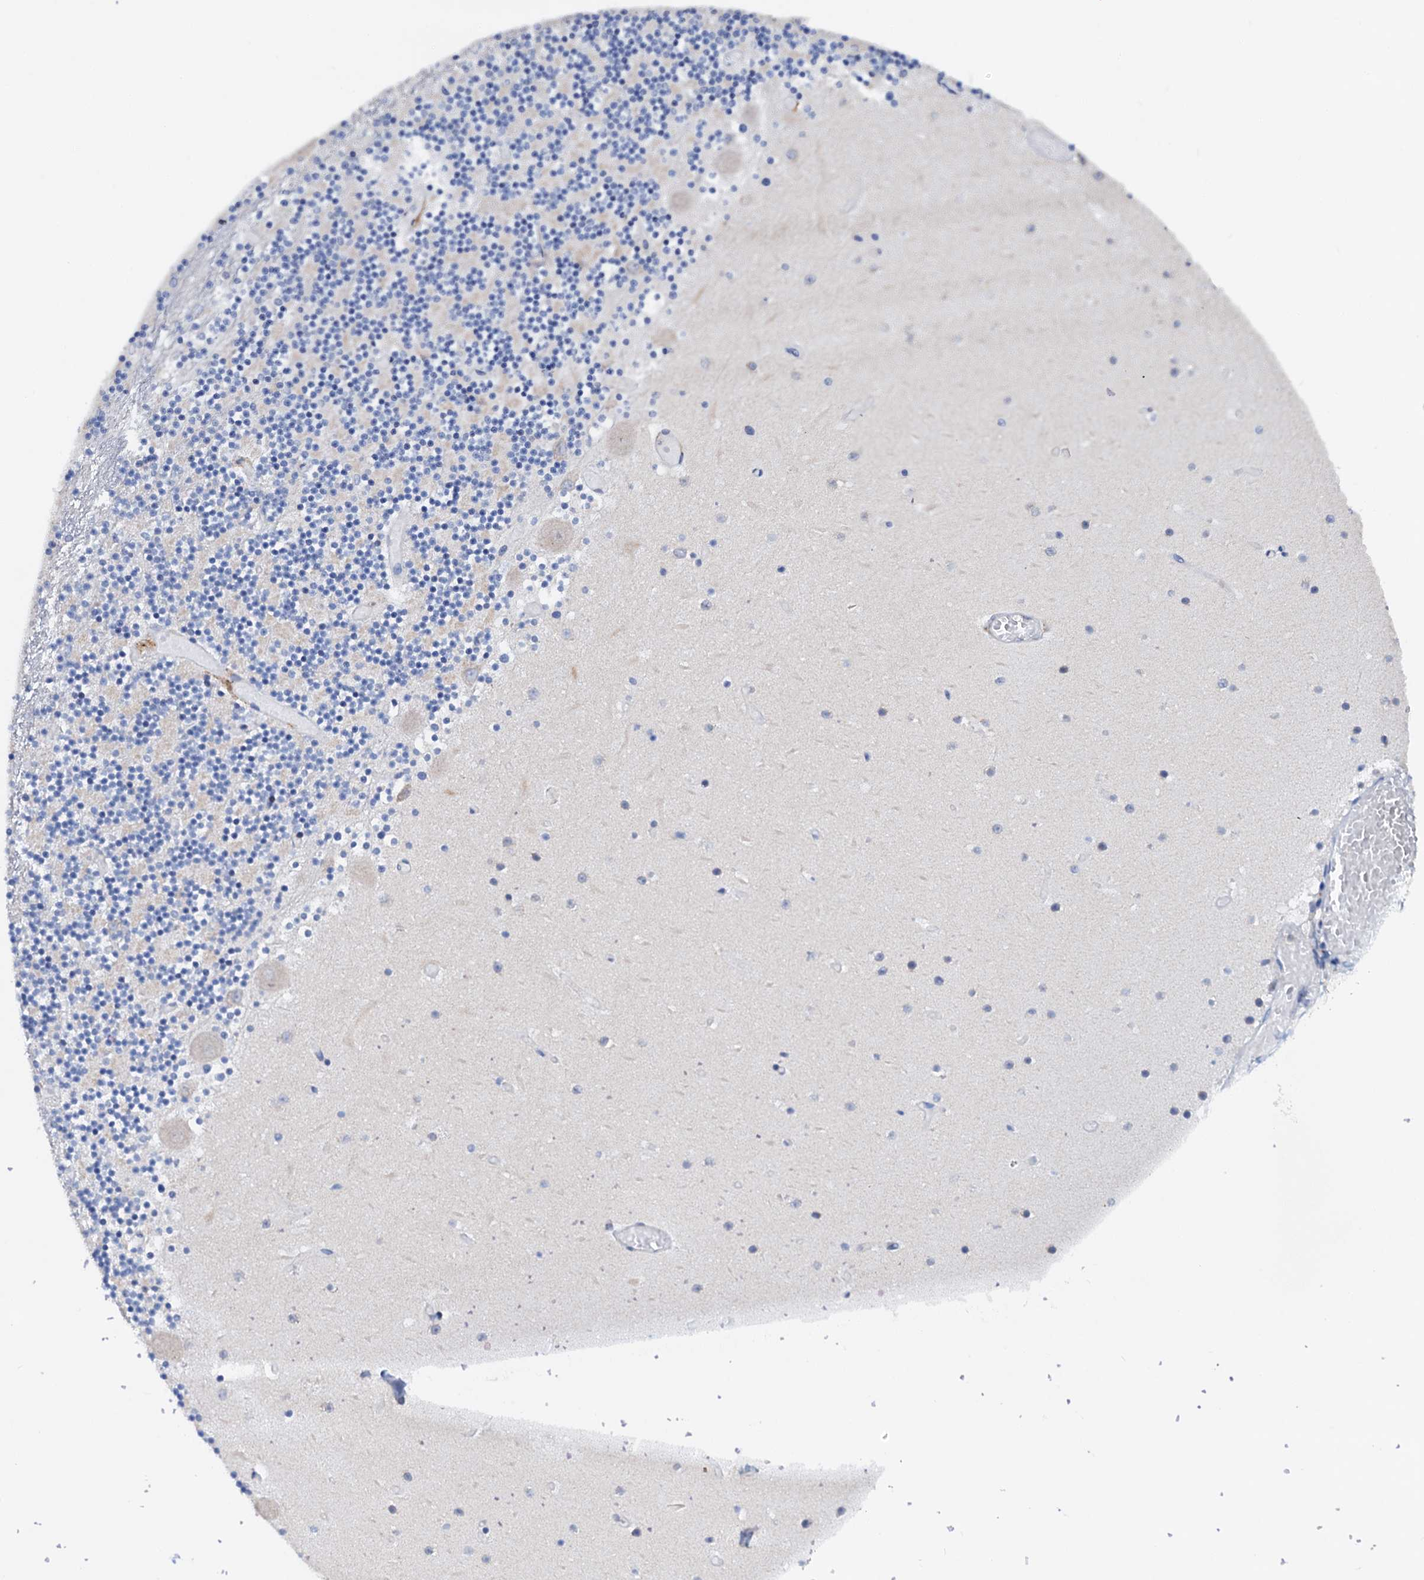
{"staining": {"intensity": "weak", "quantity": "25%-75%", "location": "cytoplasmic/membranous"}, "tissue": "cerebellum", "cell_type": "Cells in granular layer", "image_type": "normal", "snomed": [{"axis": "morphology", "description": "Normal tissue, NOS"}, {"axis": "topography", "description": "Cerebellum"}], "caption": "Immunohistochemistry (DAB) staining of benign cerebellum demonstrates weak cytoplasmic/membranous protein expression in approximately 25%-75% of cells in granular layer. (DAB (3,3'-diaminobenzidine) IHC with brightfield microscopy, high magnification).", "gene": "RASSF9", "patient": {"sex": "female", "age": 28}}